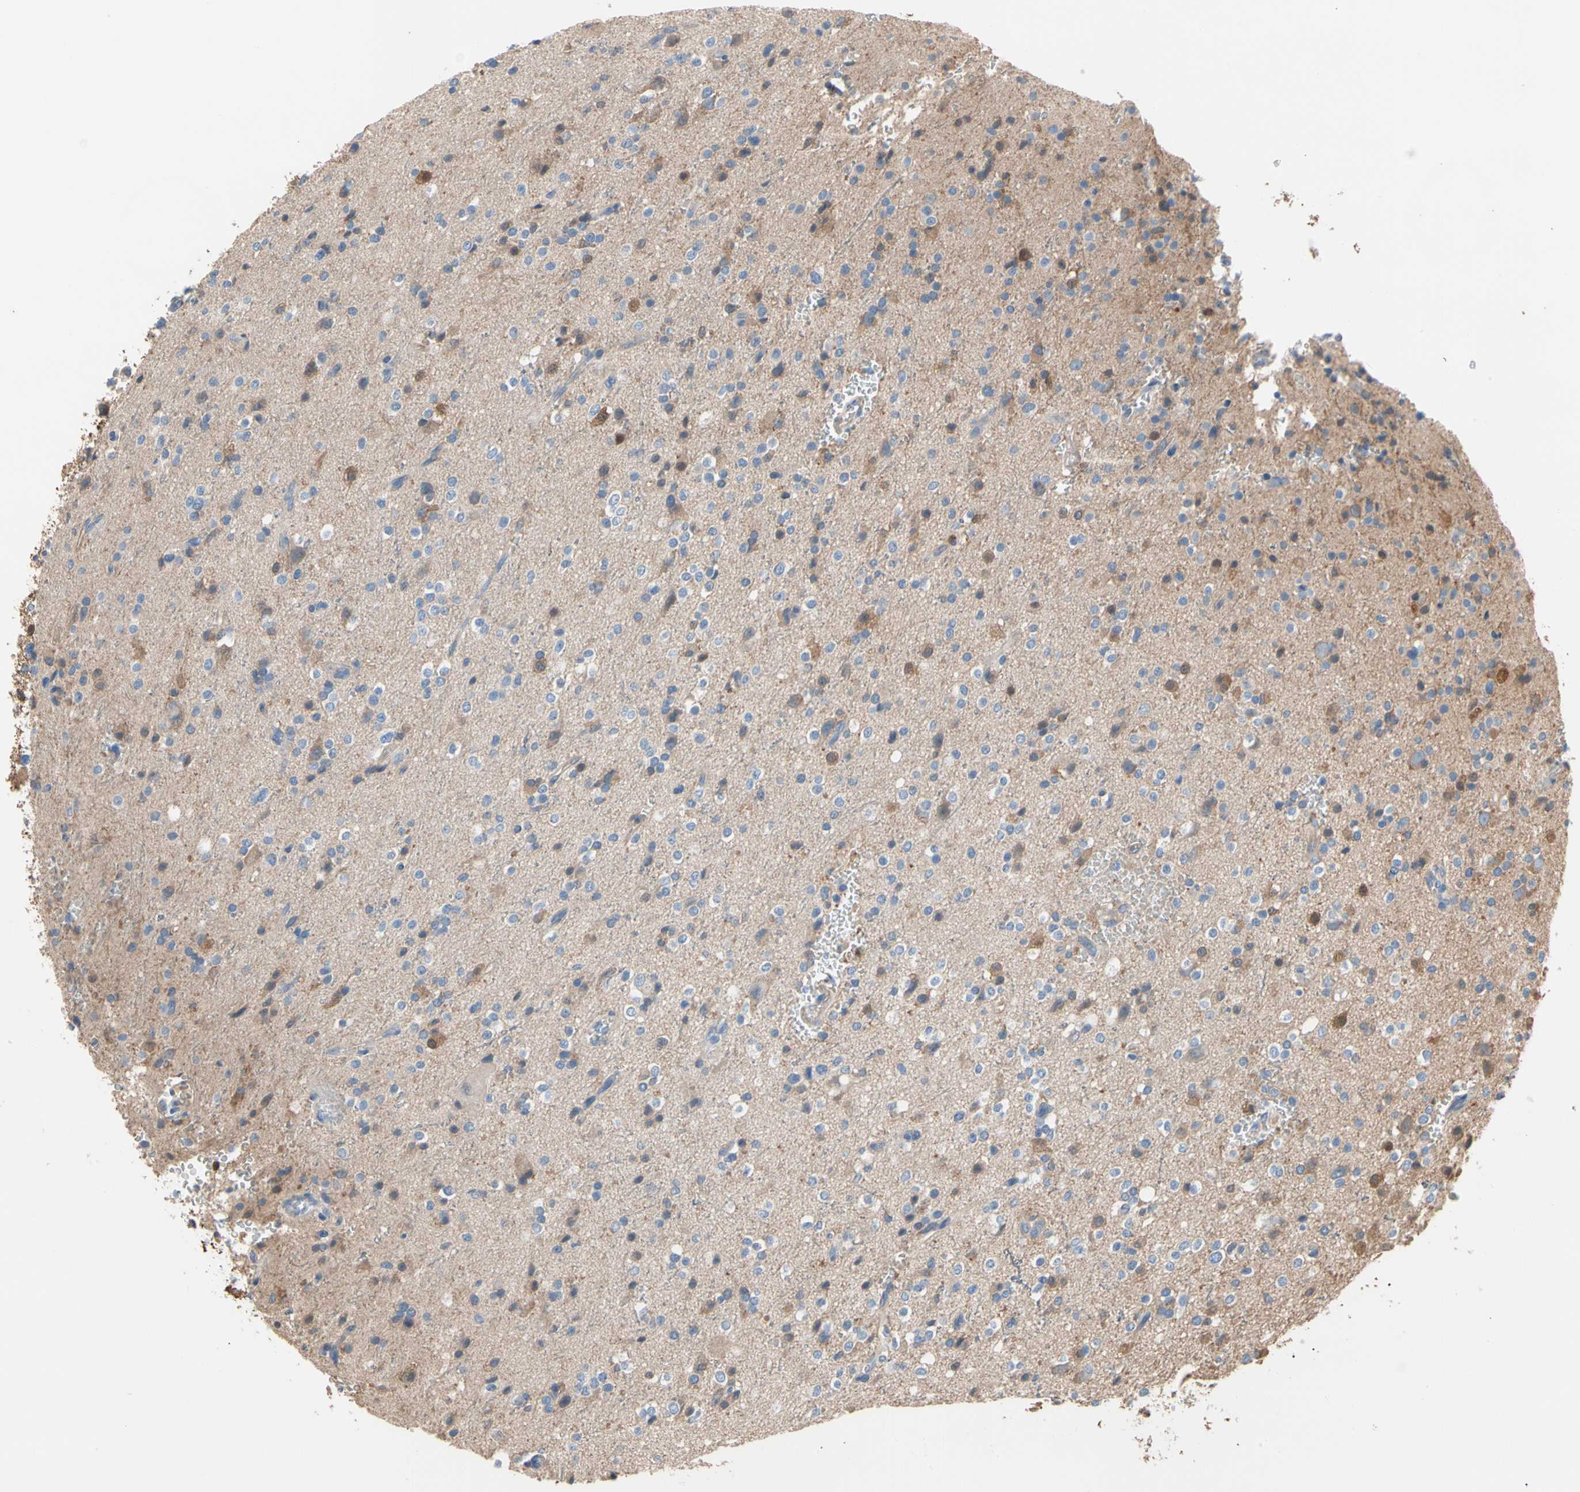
{"staining": {"intensity": "moderate", "quantity": "<25%", "location": "cytoplasmic/membranous"}, "tissue": "glioma", "cell_type": "Tumor cells", "image_type": "cancer", "snomed": [{"axis": "morphology", "description": "Glioma, malignant, High grade"}, {"axis": "topography", "description": "Brain"}], "caption": "Approximately <25% of tumor cells in human glioma show moderate cytoplasmic/membranous protein positivity as visualized by brown immunohistochemical staining.", "gene": "BBOX1", "patient": {"sex": "male", "age": 47}}